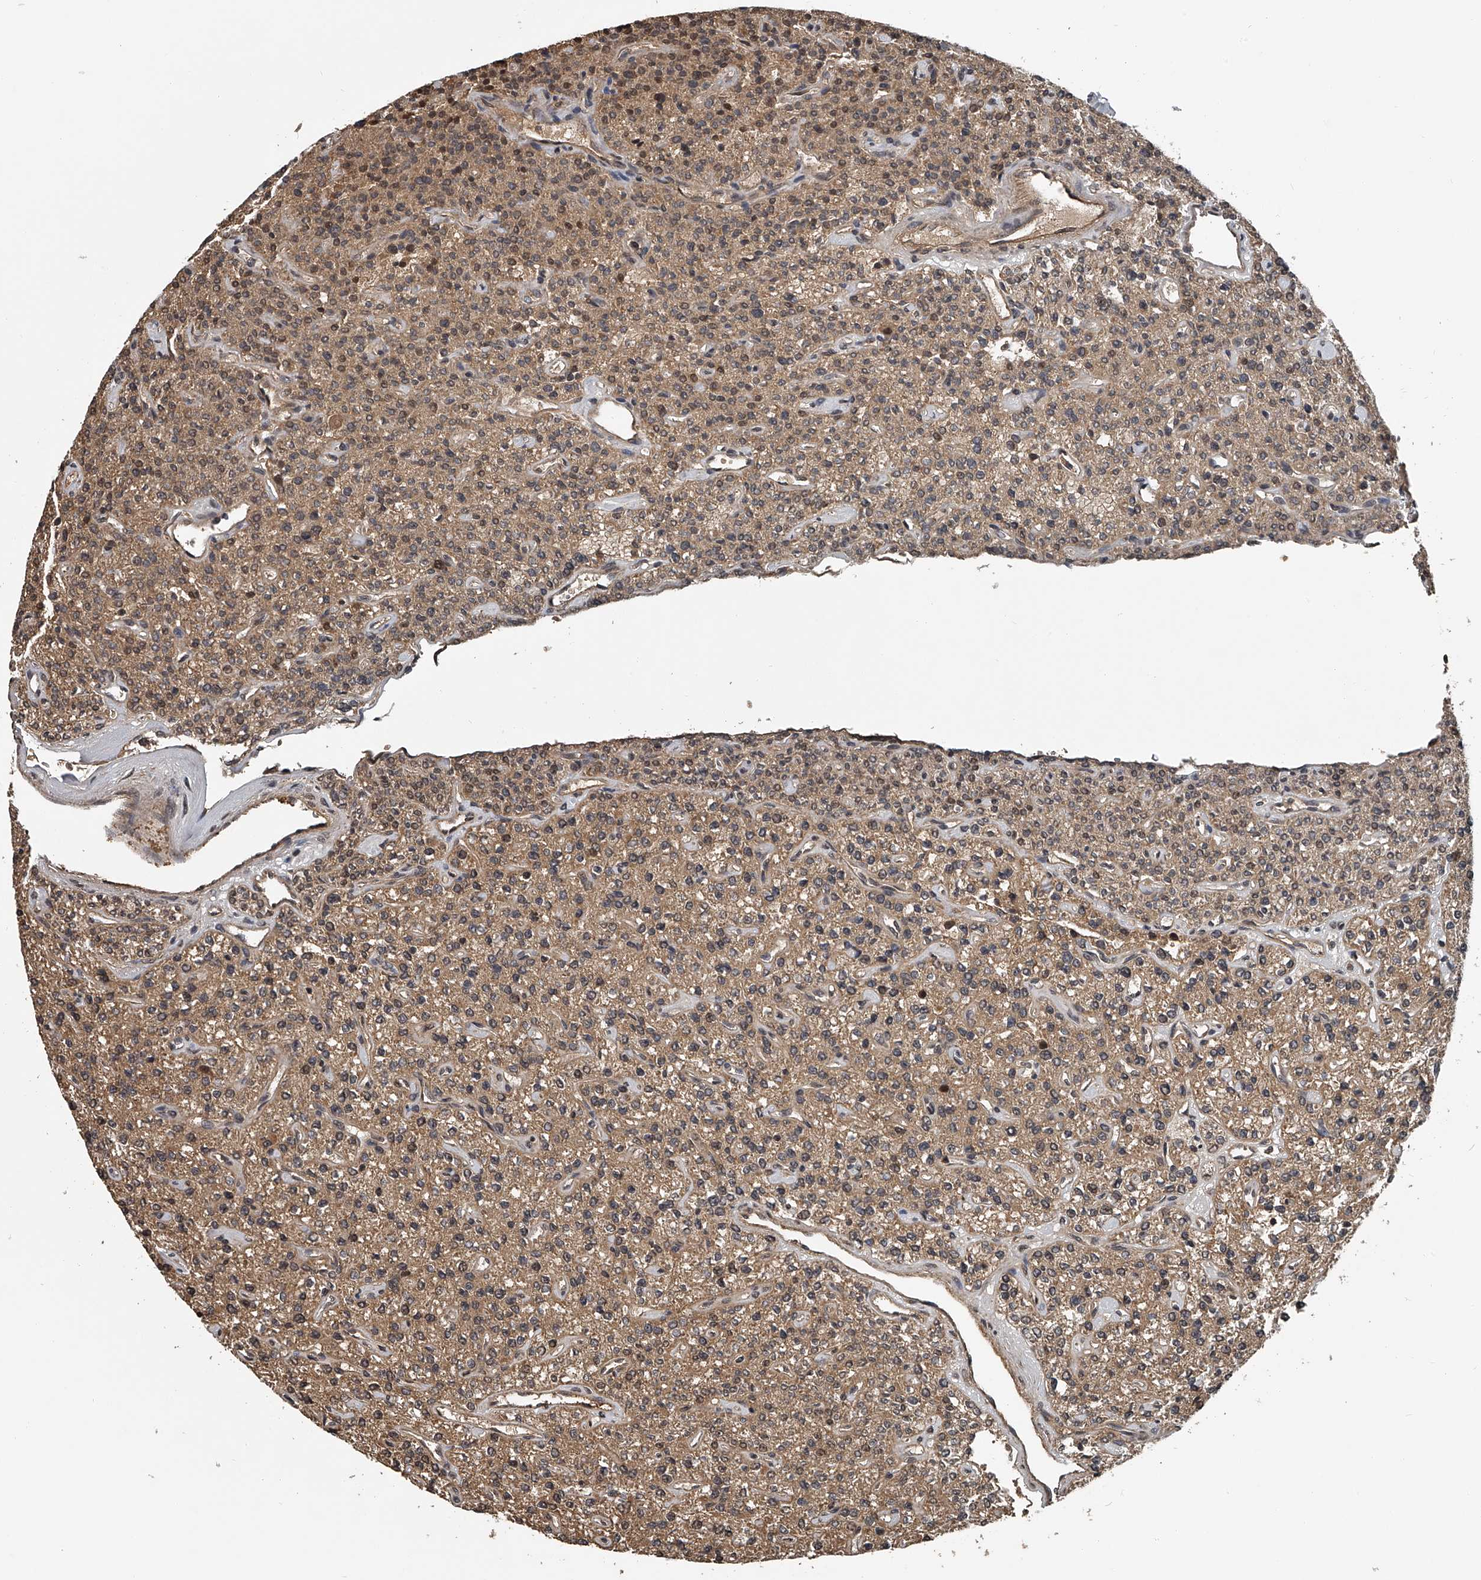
{"staining": {"intensity": "moderate", "quantity": ">75%", "location": "cytoplasmic/membranous,nuclear"}, "tissue": "parathyroid gland", "cell_type": "Glandular cells", "image_type": "normal", "snomed": [{"axis": "morphology", "description": "Normal tissue, NOS"}, {"axis": "topography", "description": "Parathyroid gland"}], "caption": "IHC (DAB (3,3'-diaminobenzidine)) staining of benign parathyroid gland demonstrates moderate cytoplasmic/membranous,nuclear protein expression in approximately >75% of glandular cells.", "gene": "PLEKHG1", "patient": {"sex": "male", "age": 46}}